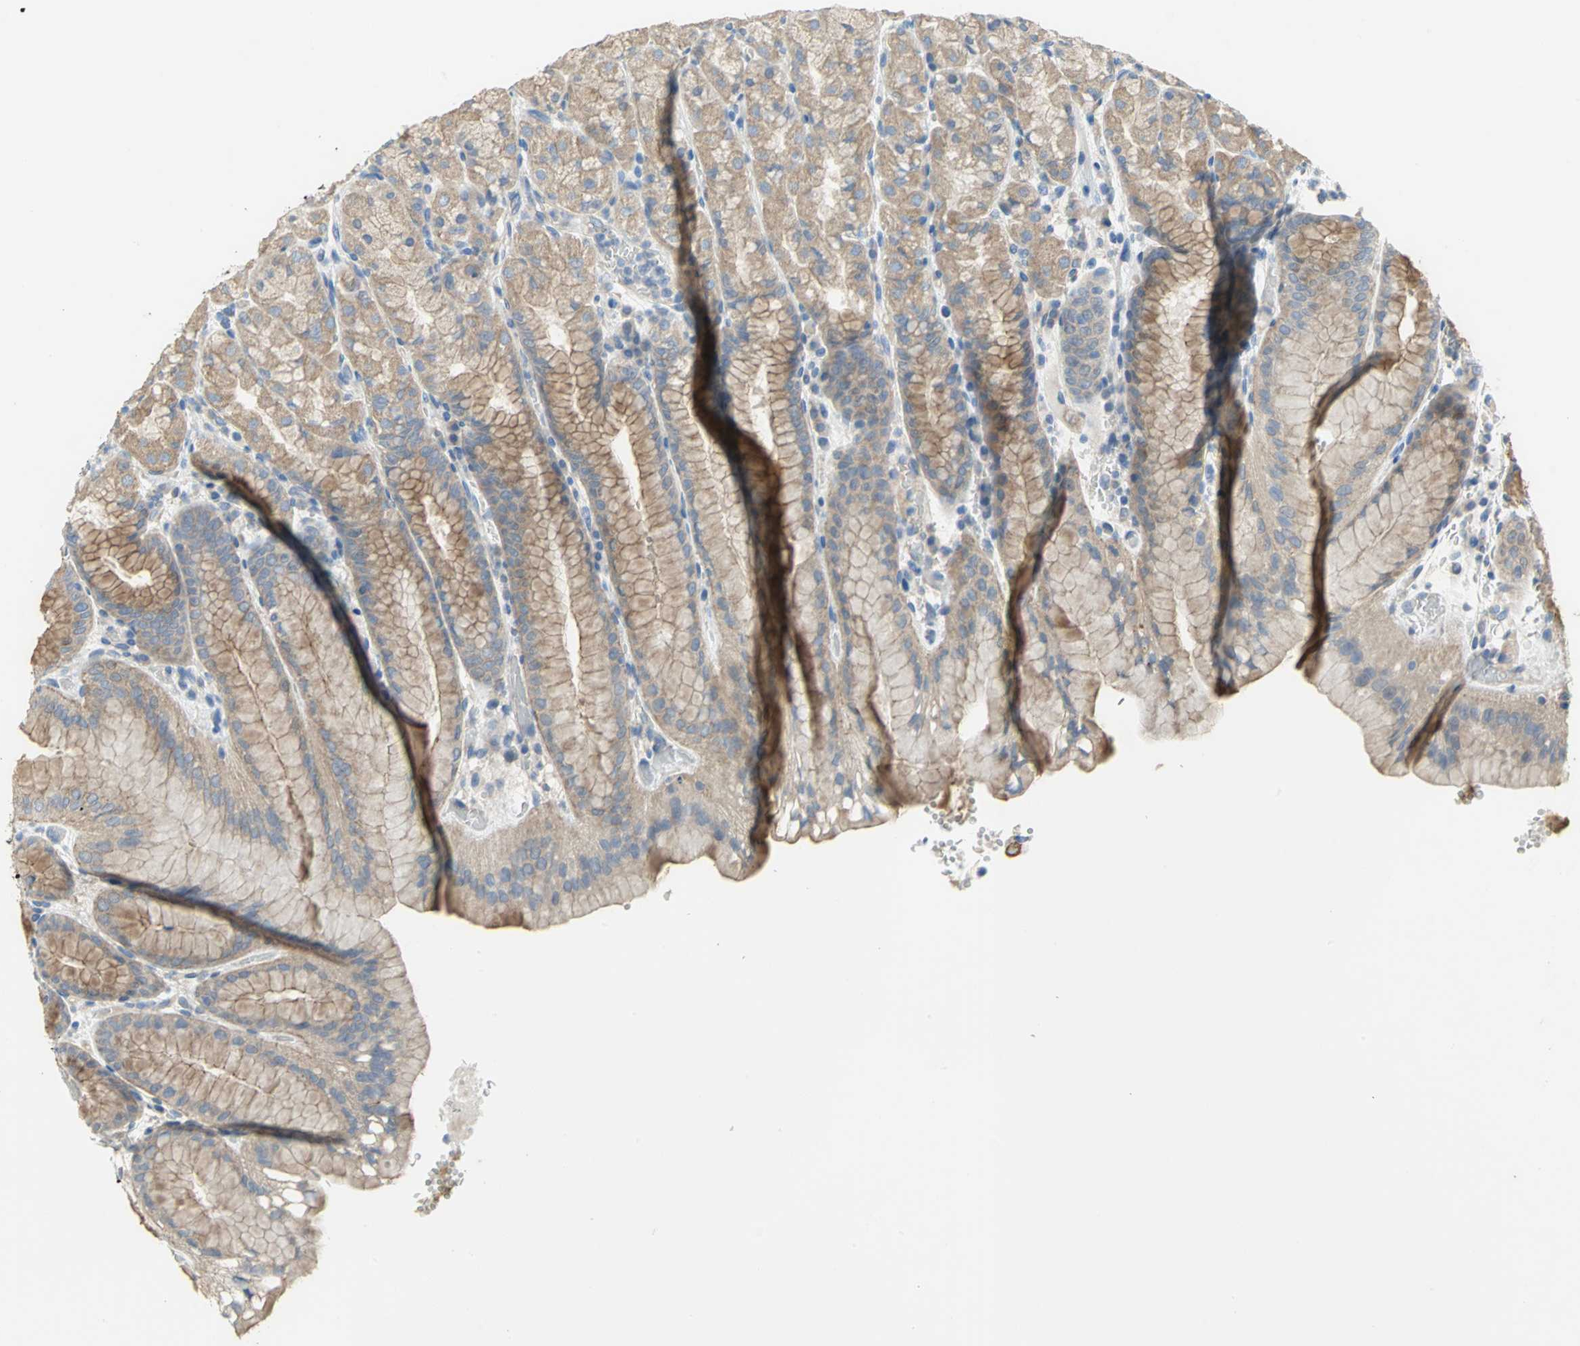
{"staining": {"intensity": "moderate", "quantity": ">75%", "location": "cytoplasmic/membranous"}, "tissue": "stomach", "cell_type": "Glandular cells", "image_type": "normal", "snomed": [{"axis": "morphology", "description": "Normal tissue, NOS"}, {"axis": "topography", "description": "Stomach, upper"}, {"axis": "topography", "description": "Stomach"}], "caption": "Stomach was stained to show a protein in brown. There is medium levels of moderate cytoplasmic/membranous positivity in approximately >75% of glandular cells. The staining was performed using DAB, with brown indicating positive protein expression. Nuclei are stained blue with hematoxylin.", "gene": "HTR1F", "patient": {"sex": "male", "age": 76}}